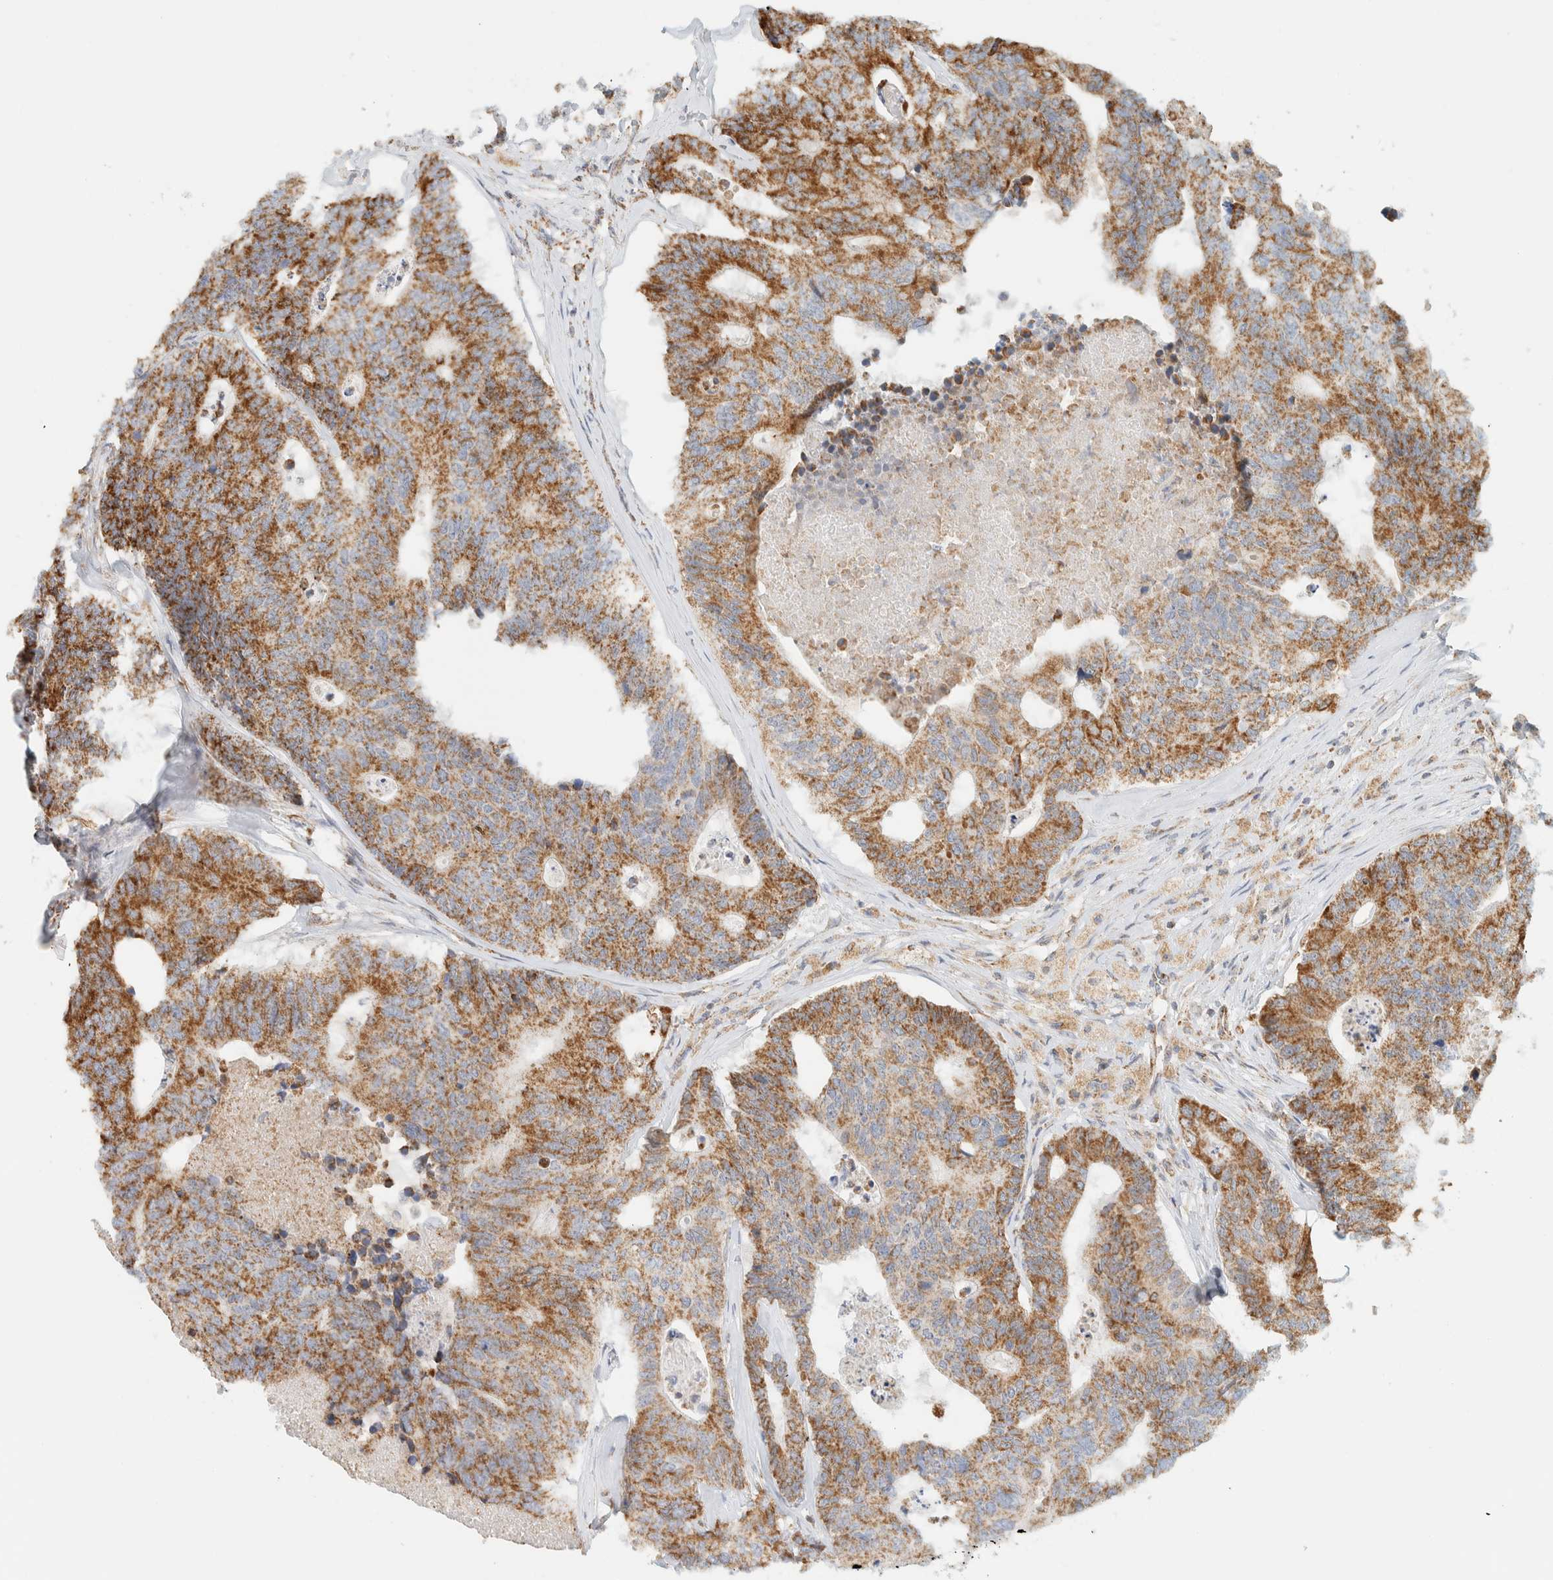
{"staining": {"intensity": "moderate", "quantity": ">75%", "location": "cytoplasmic/membranous"}, "tissue": "colorectal cancer", "cell_type": "Tumor cells", "image_type": "cancer", "snomed": [{"axis": "morphology", "description": "Adenocarcinoma, NOS"}, {"axis": "topography", "description": "Colon"}], "caption": "Immunohistochemical staining of human colorectal cancer (adenocarcinoma) shows moderate cytoplasmic/membranous protein expression in about >75% of tumor cells. (DAB (3,3'-diaminobenzidine) IHC, brown staining for protein, blue staining for nuclei).", "gene": "KIFAP3", "patient": {"sex": "female", "age": 67}}